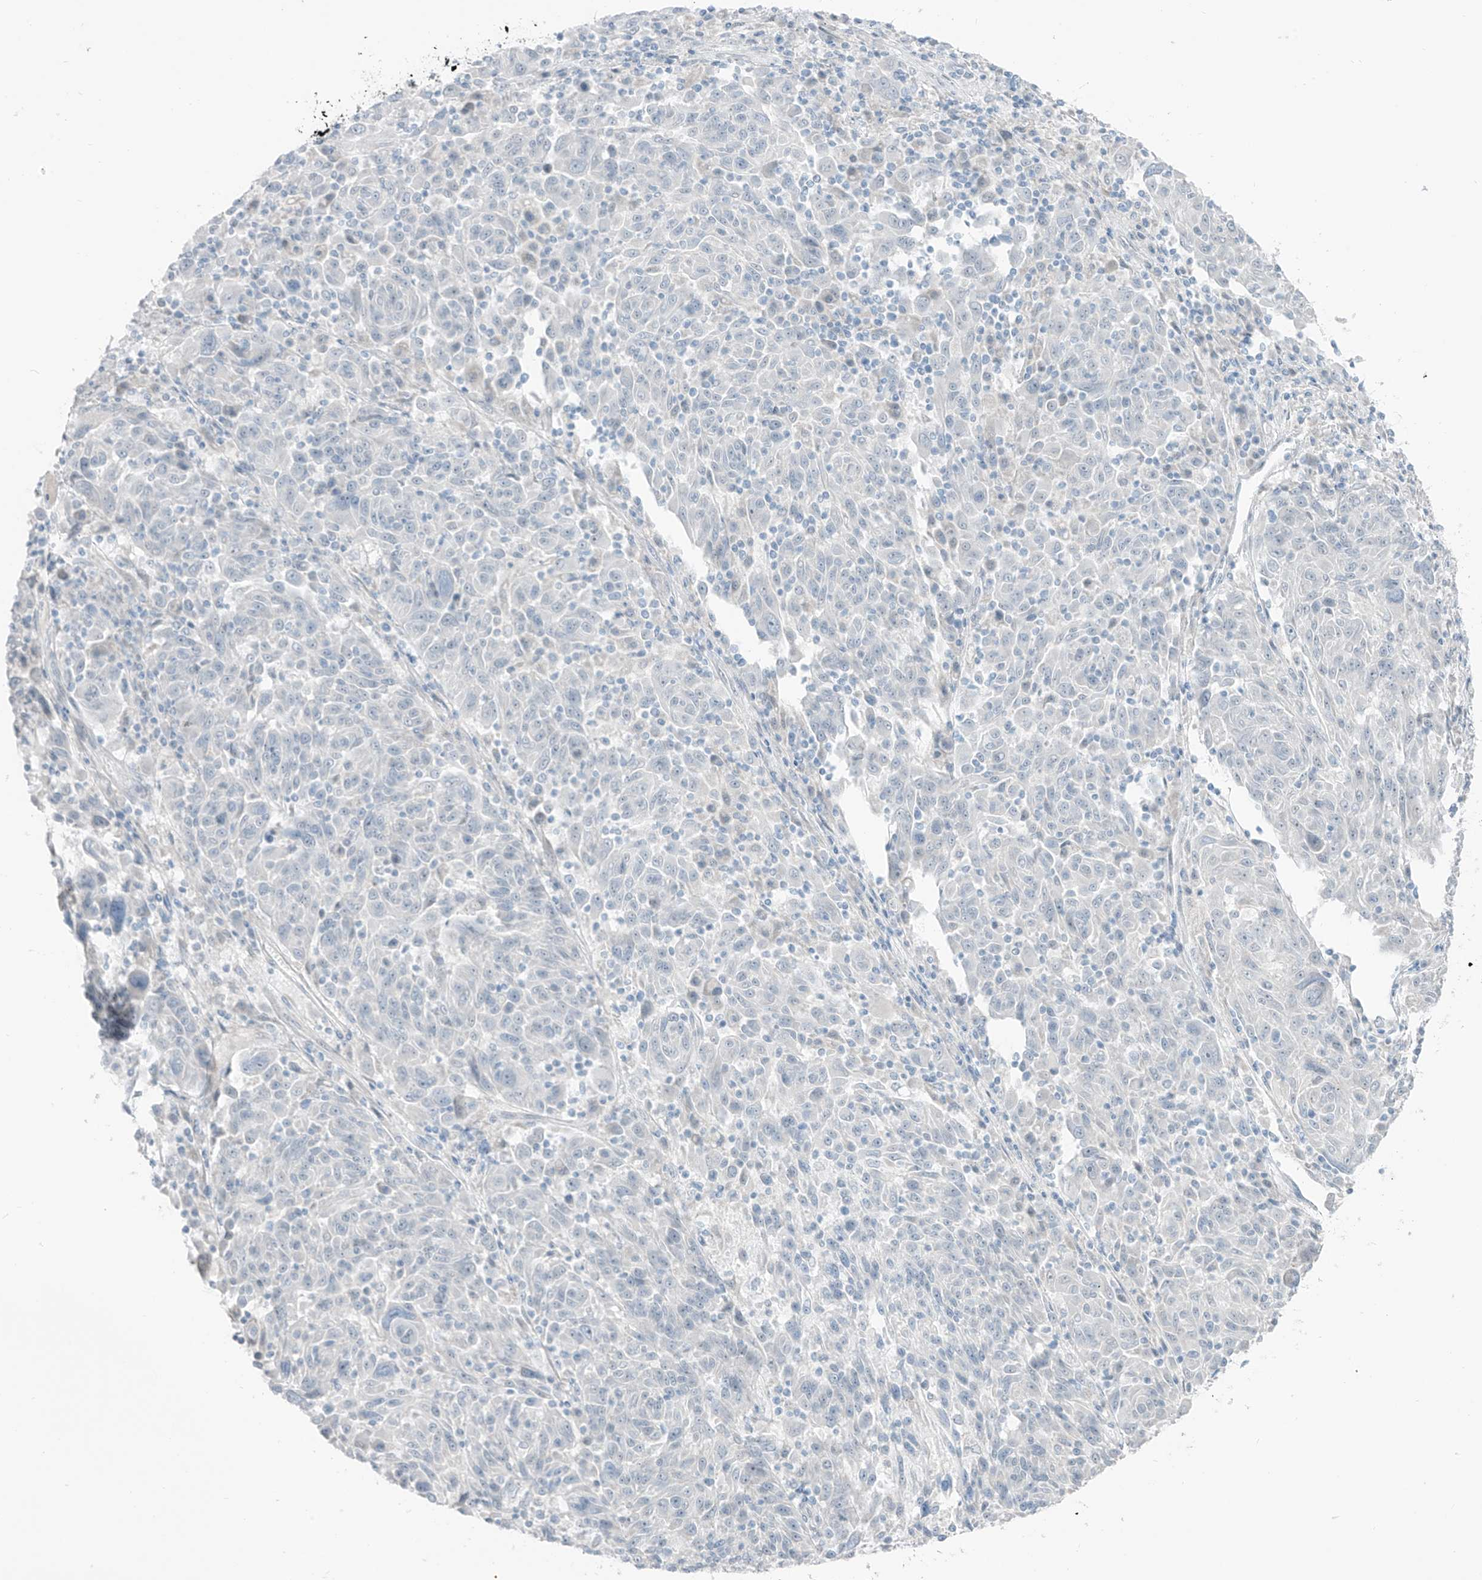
{"staining": {"intensity": "negative", "quantity": "none", "location": "none"}, "tissue": "melanoma", "cell_type": "Tumor cells", "image_type": "cancer", "snomed": [{"axis": "morphology", "description": "Malignant melanoma, NOS"}, {"axis": "topography", "description": "Skin"}], "caption": "Human malignant melanoma stained for a protein using IHC exhibits no expression in tumor cells.", "gene": "PRDM6", "patient": {"sex": "male", "age": 53}}